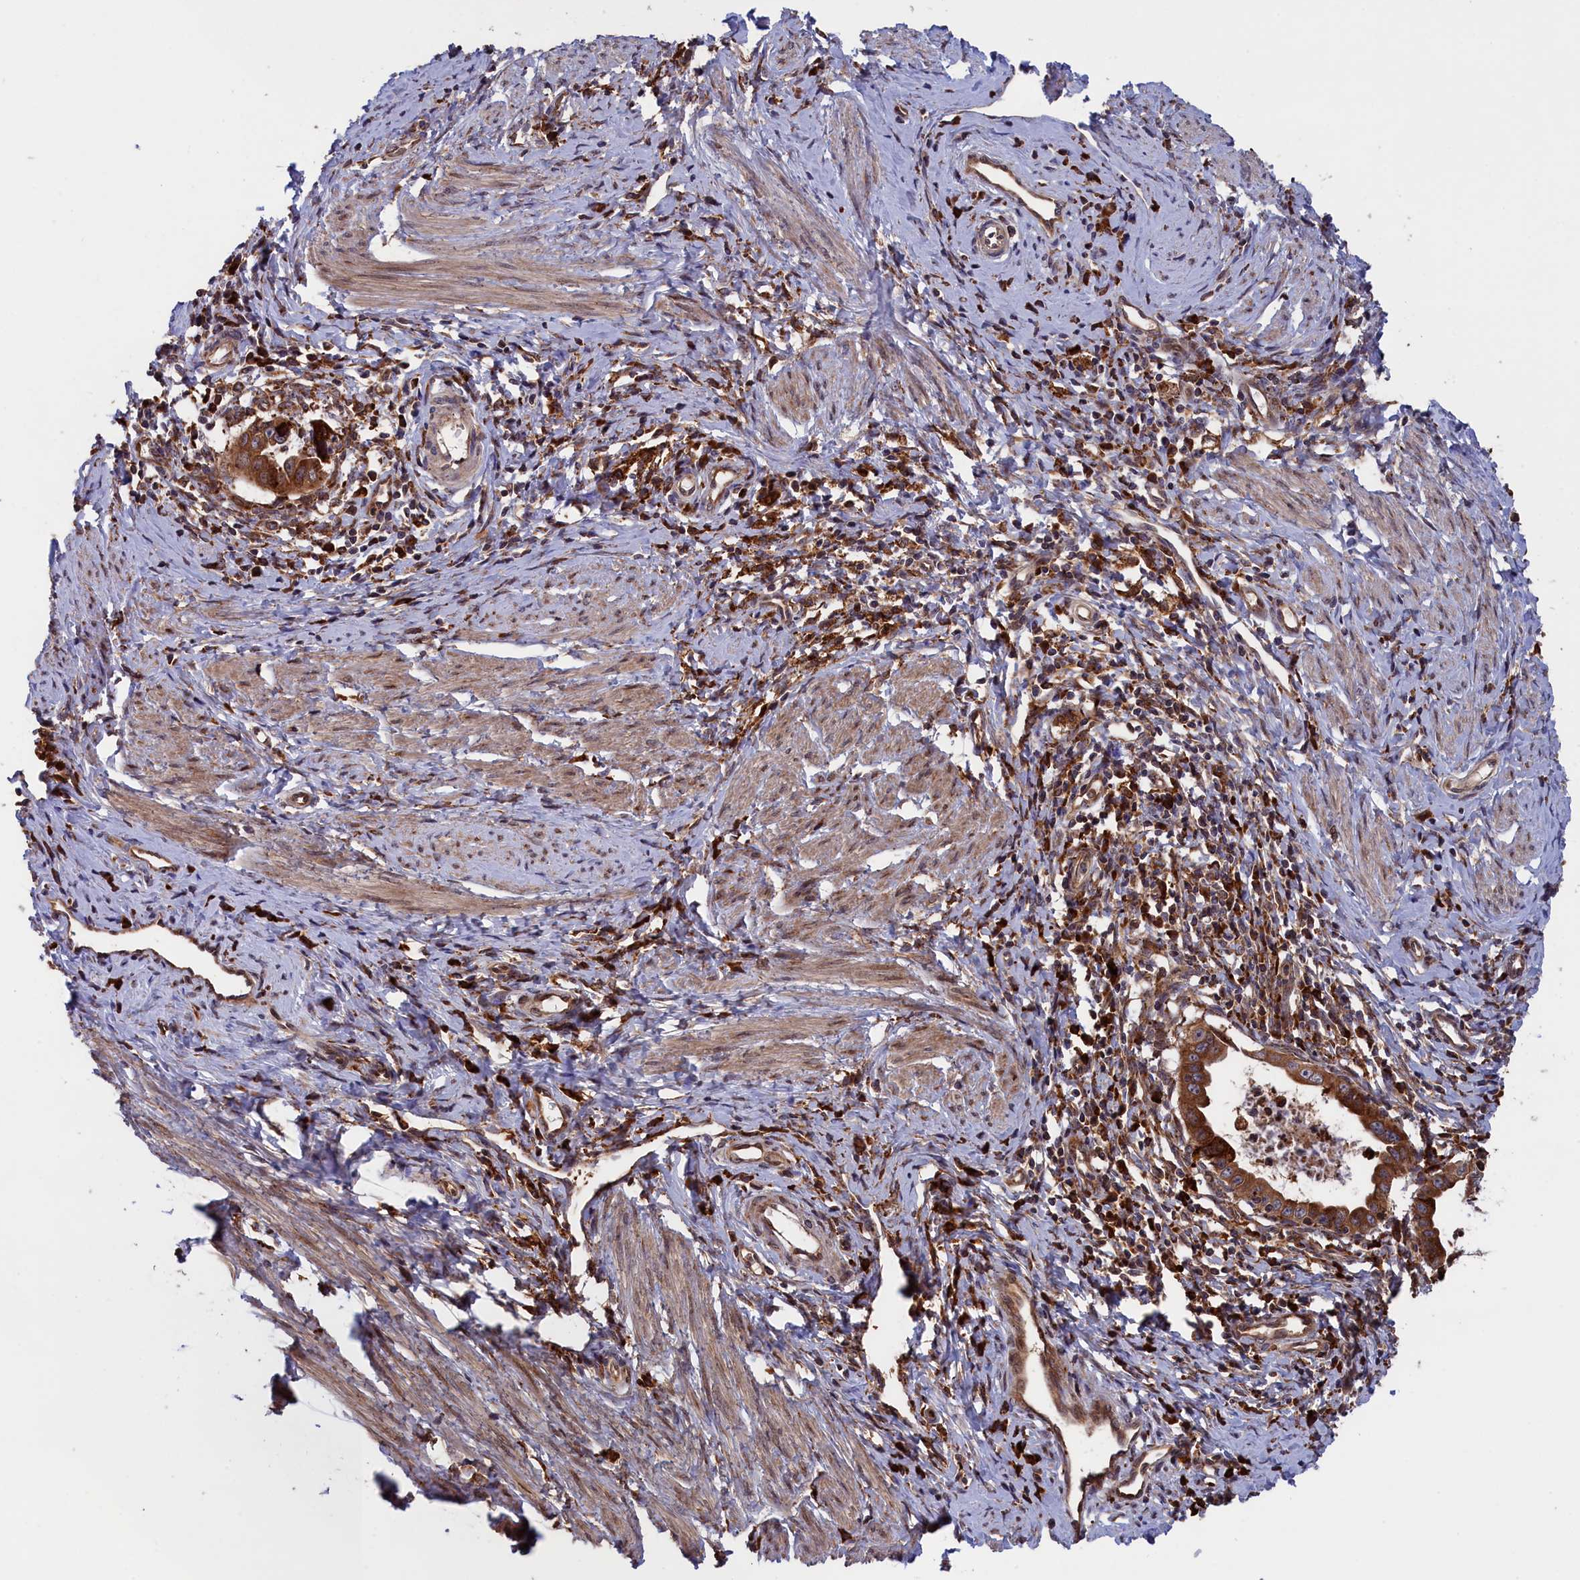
{"staining": {"intensity": "strong", "quantity": ">75%", "location": "cytoplasmic/membranous"}, "tissue": "cervical cancer", "cell_type": "Tumor cells", "image_type": "cancer", "snomed": [{"axis": "morphology", "description": "Adenocarcinoma, NOS"}, {"axis": "topography", "description": "Cervix"}], "caption": "Protein staining exhibits strong cytoplasmic/membranous positivity in approximately >75% of tumor cells in adenocarcinoma (cervical). Immunohistochemistry stains the protein of interest in brown and the nuclei are stained blue.", "gene": "PLA2G4C", "patient": {"sex": "female", "age": 36}}